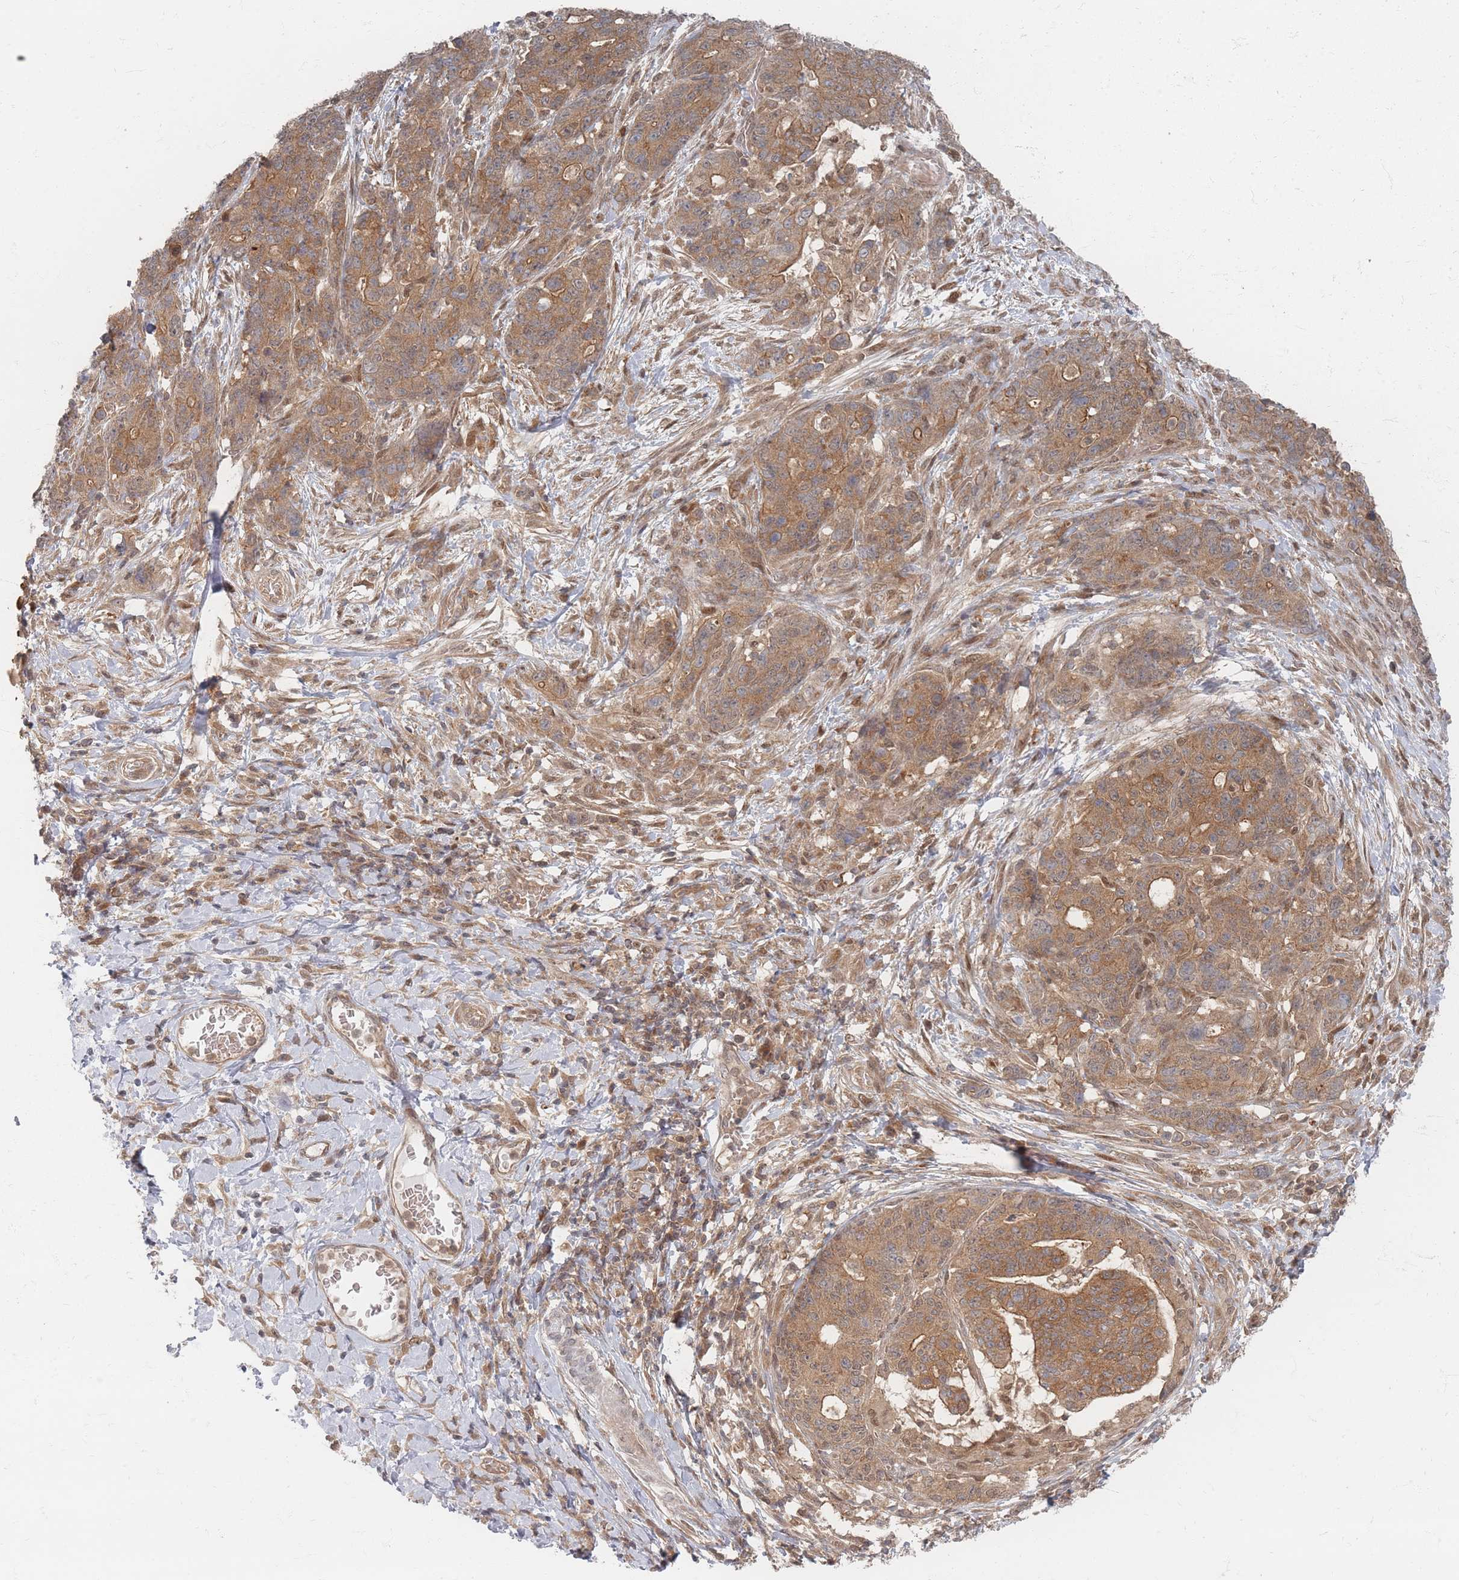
{"staining": {"intensity": "moderate", "quantity": ">75%", "location": "cytoplasmic/membranous"}, "tissue": "stomach cancer", "cell_type": "Tumor cells", "image_type": "cancer", "snomed": [{"axis": "morphology", "description": "Normal tissue, NOS"}, {"axis": "morphology", "description": "Adenocarcinoma, NOS"}, {"axis": "topography", "description": "Stomach"}], "caption": "Adenocarcinoma (stomach) stained for a protein demonstrates moderate cytoplasmic/membranous positivity in tumor cells.", "gene": "PSMD9", "patient": {"sex": "female", "age": 64}}